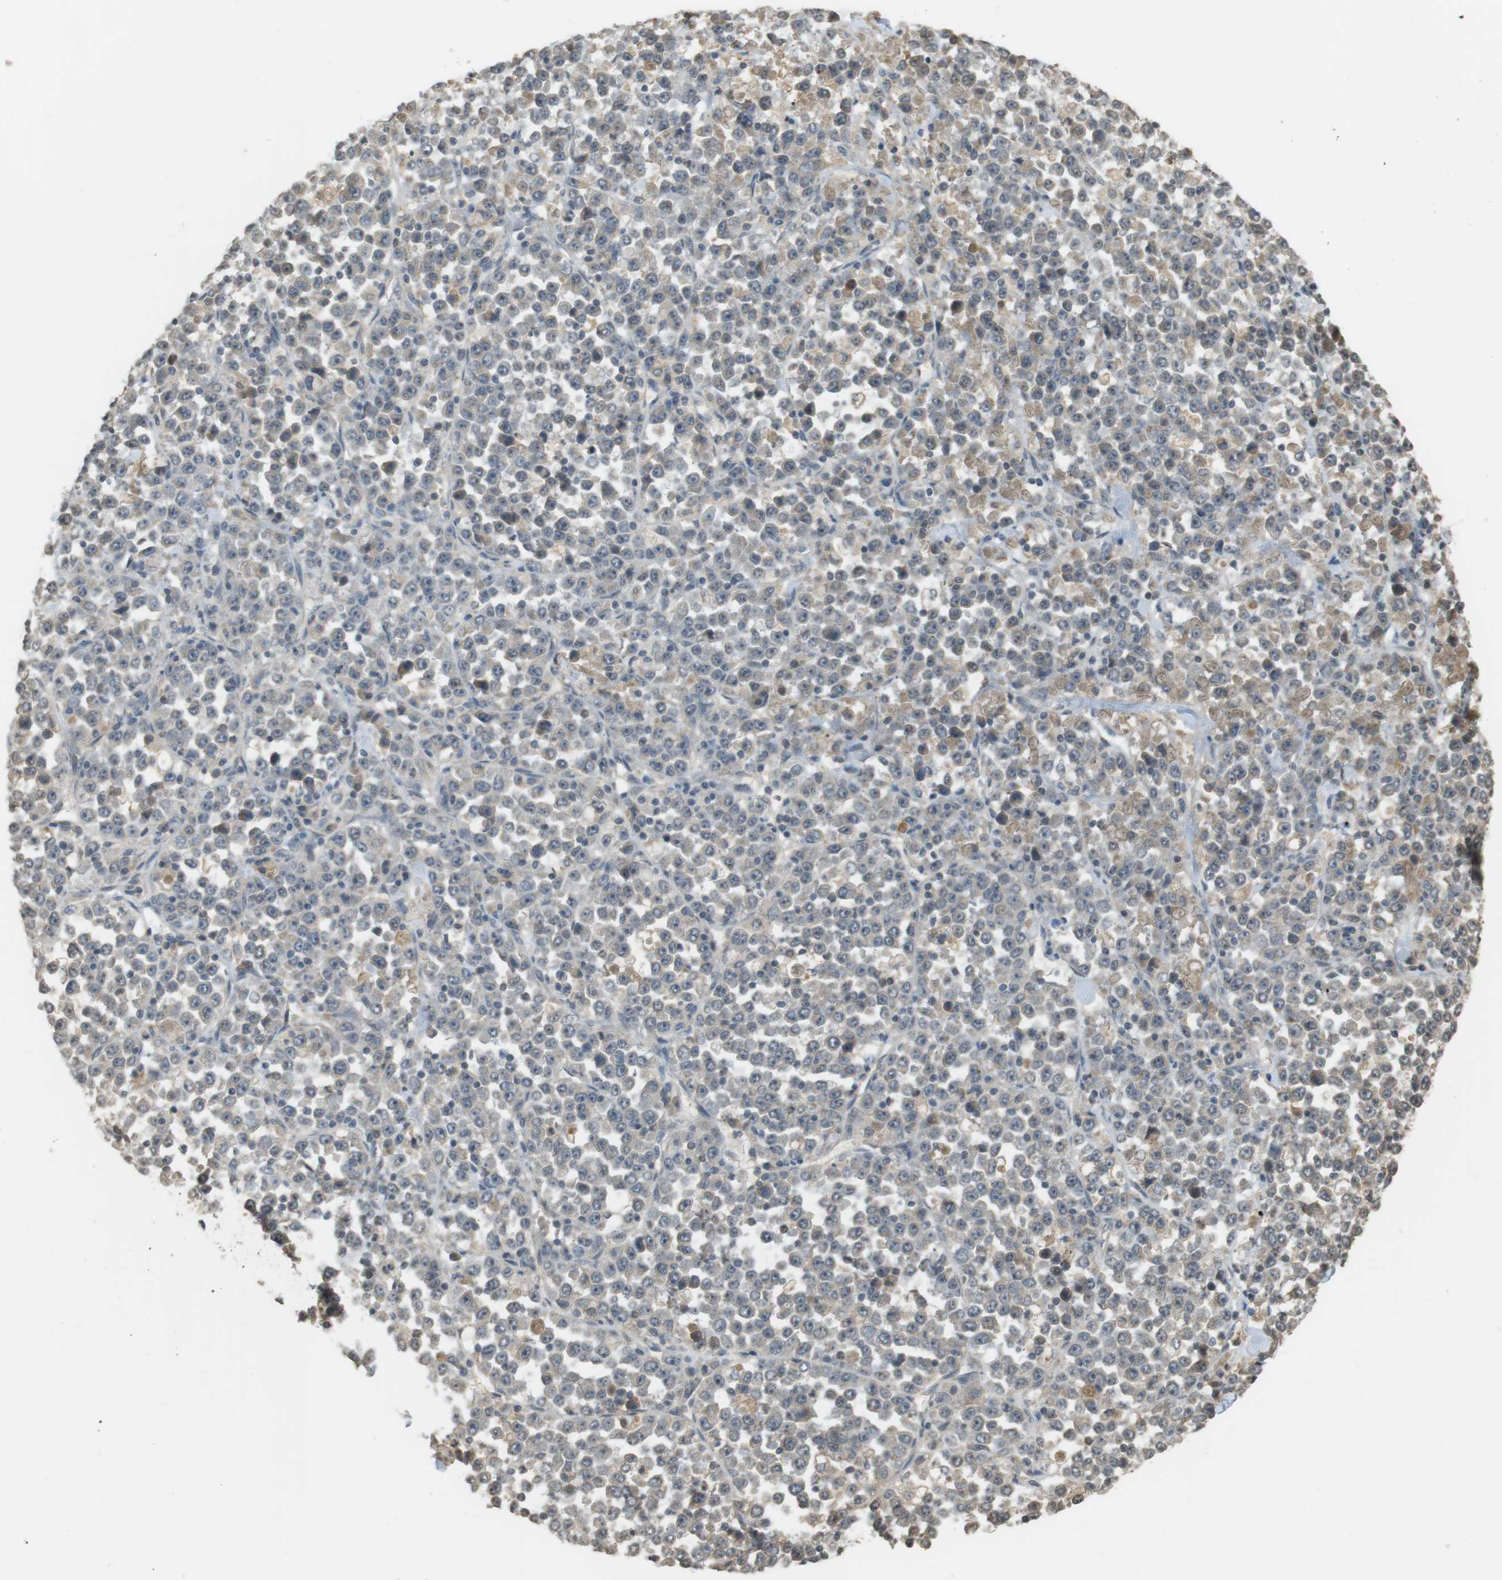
{"staining": {"intensity": "weak", "quantity": "<25%", "location": "cytoplasmic/membranous"}, "tissue": "stomach cancer", "cell_type": "Tumor cells", "image_type": "cancer", "snomed": [{"axis": "morphology", "description": "Normal tissue, NOS"}, {"axis": "morphology", "description": "Adenocarcinoma, NOS"}, {"axis": "topography", "description": "Stomach, upper"}, {"axis": "topography", "description": "Stomach"}], "caption": "Tumor cells are negative for protein expression in human stomach cancer (adenocarcinoma).", "gene": "SRR", "patient": {"sex": "male", "age": 59}}